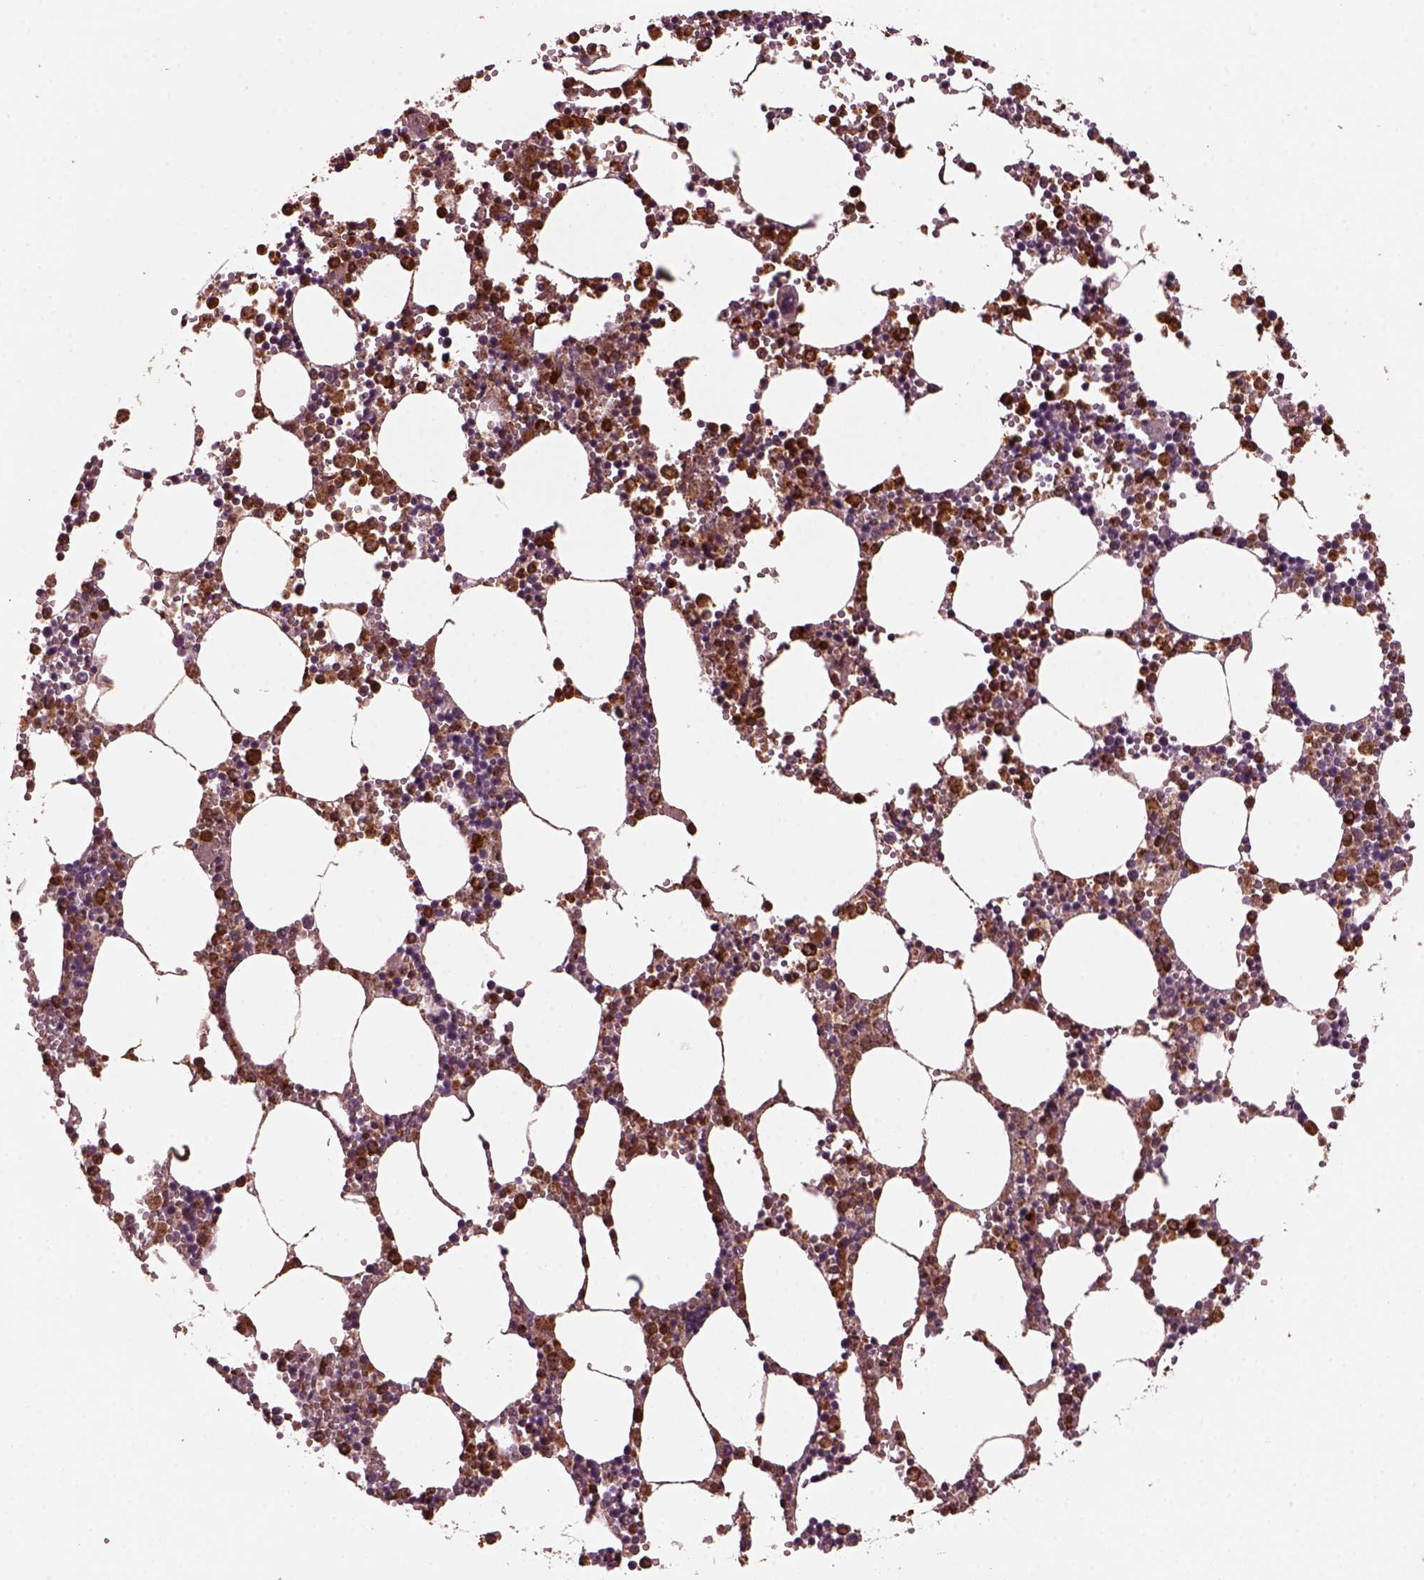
{"staining": {"intensity": "moderate", "quantity": ">75%", "location": "cytoplasmic/membranous"}, "tissue": "bone marrow", "cell_type": "Hematopoietic cells", "image_type": "normal", "snomed": [{"axis": "morphology", "description": "Normal tissue, NOS"}, {"axis": "topography", "description": "Bone marrow"}], "caption": "Hematopoietic cells exhibit moderate cytoplasmic/membranous staining in approximately >75% of cells in benign bone marrow.", "gene": "RUFY3", "patient": {"sex": "male", "age": 54}}